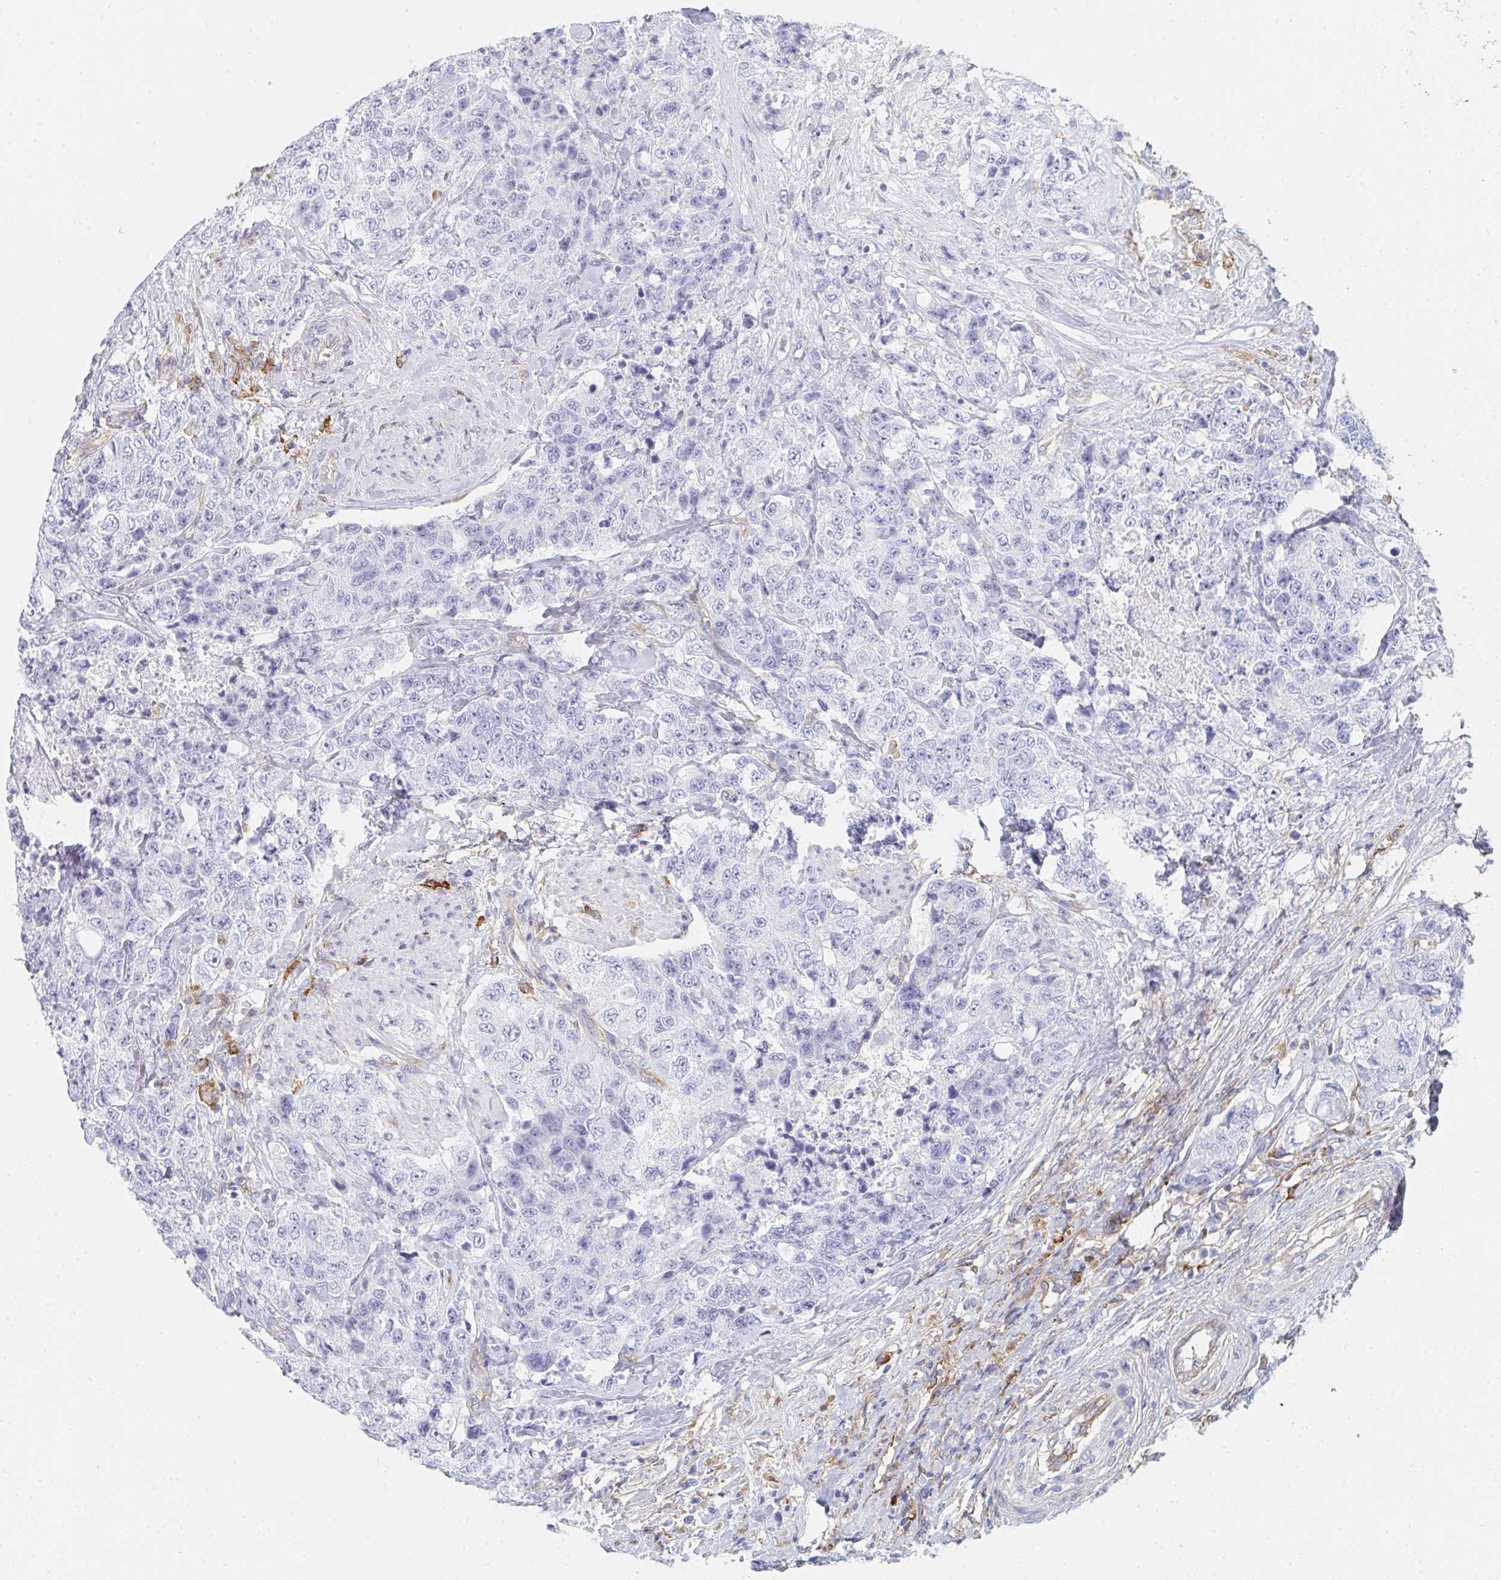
{"staining": {"intensity": "negative", "quantity": "none", "location": "none"}, "tissue": "urothelial cancer", "cell_type": "Tumor cells", "image_type": "cancer", "snomed": [{"axis": "morphology", "description": "Urothelial carcinoma, High grade"}, {"axis": "topography", "description": "Urinary bladder"}], "caption": "The IHC photomicrograph has no significant expression in tumor cells of high-grade urothelial carcinoma tissue.", "gene": "DAB2", "patient": {"sex": "female", "age": 78}}